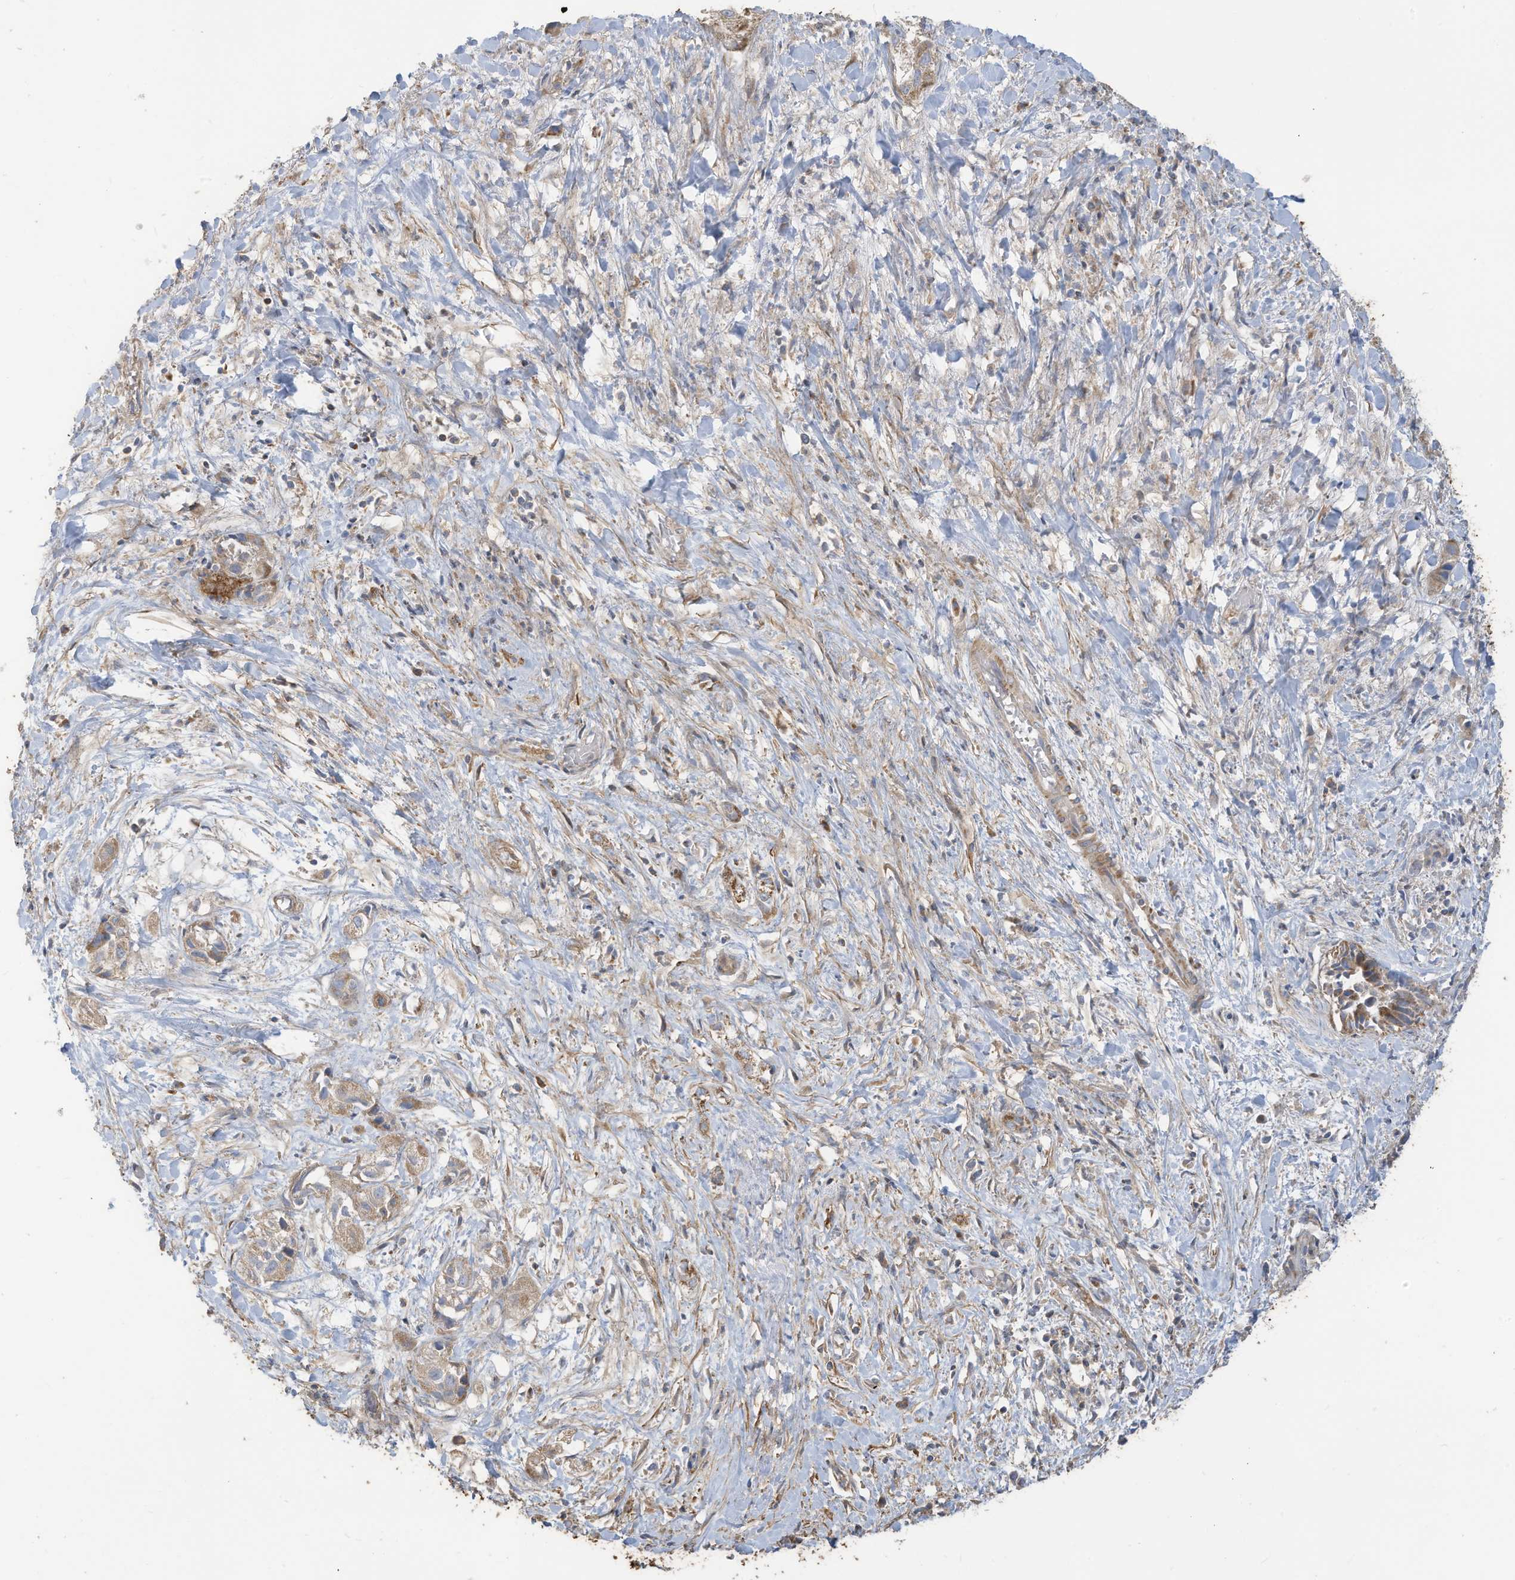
{"staining": {"intensity": "weak", "quantity": ">75%", "location": "cytoplasmic/membranous"}, "tissue": "liver cancer", "cell_type": "Tumor cells", "image_type": "cancer", "snomed": [{"axis": "morphology", "description": "Cholangiocarcinoma"}, {"axis": "topography", "description": "Liver"}], "caption": "Protein staining of liver cholangiocarcinoma tissue exhibits weak cytoplasmic/membranous positivity in approximately >75% of tumor cells. The staining was performed using DAB to visualize the protein expression in brown, while the nuclei were stained in blue with hematoxylin (Magnification: 20x).", "gene": "GTPBP2", "patient": {"sex": "female", "age": 52}}